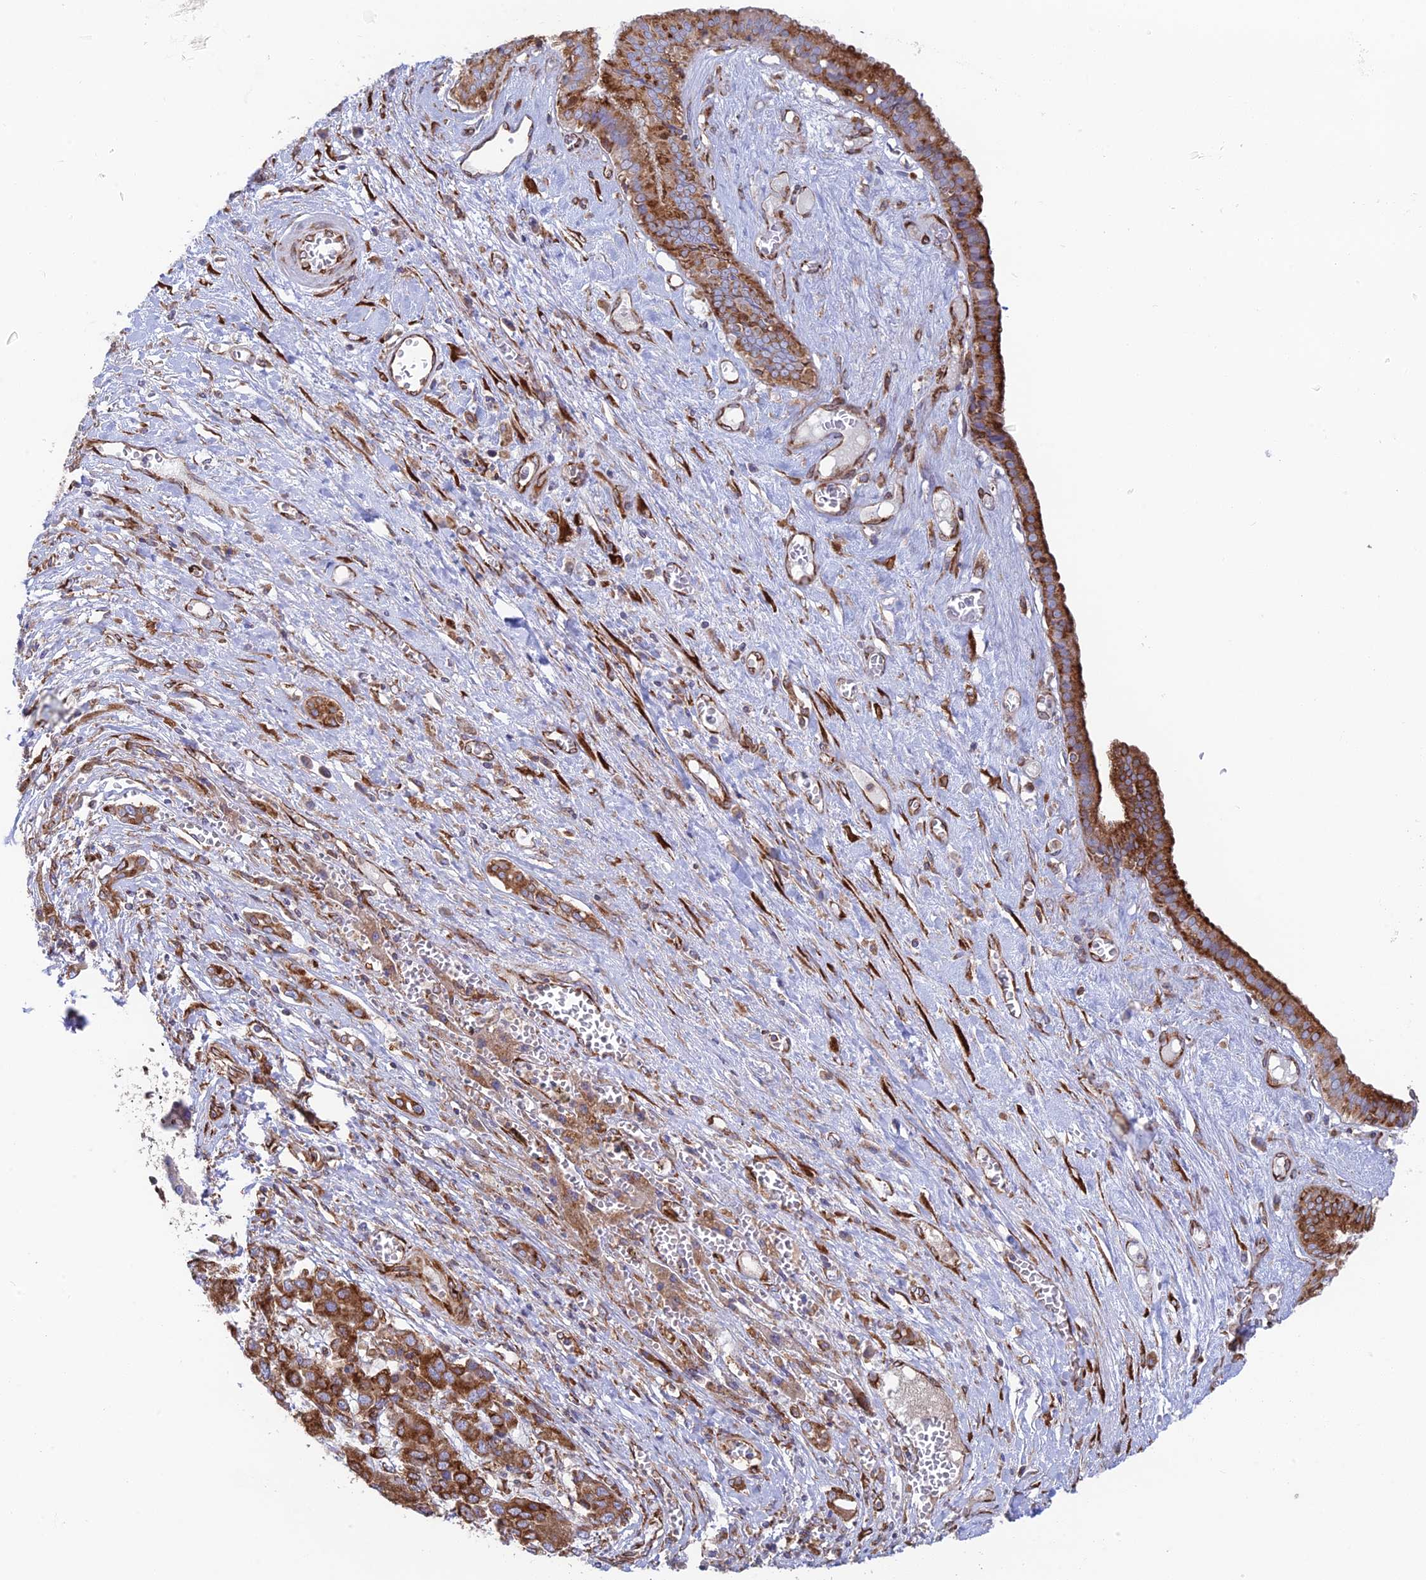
{"staining": {"intensity": "moderate", "quantity": ">75%", "location": "cytoplasmic/membranous"}, "tissue": "liver cancer", "cell_type": "Tumor cells", "image_type": "cancer", "snomed": [{"axis": "morphology", "description": "Cholangiocarcinoma"}, {"axis": "topography", "description": "Liver"}], "caption": "Immunohistochemical staining of liver cancer (cholangiocarcinoma) shows moderate cytoplasmic/membranous protein expression in about >75% of tumor cells. Nuclei are stained in blue.", "gene": "CCDC69", "patient": {"sex": "male", "age": 67}}